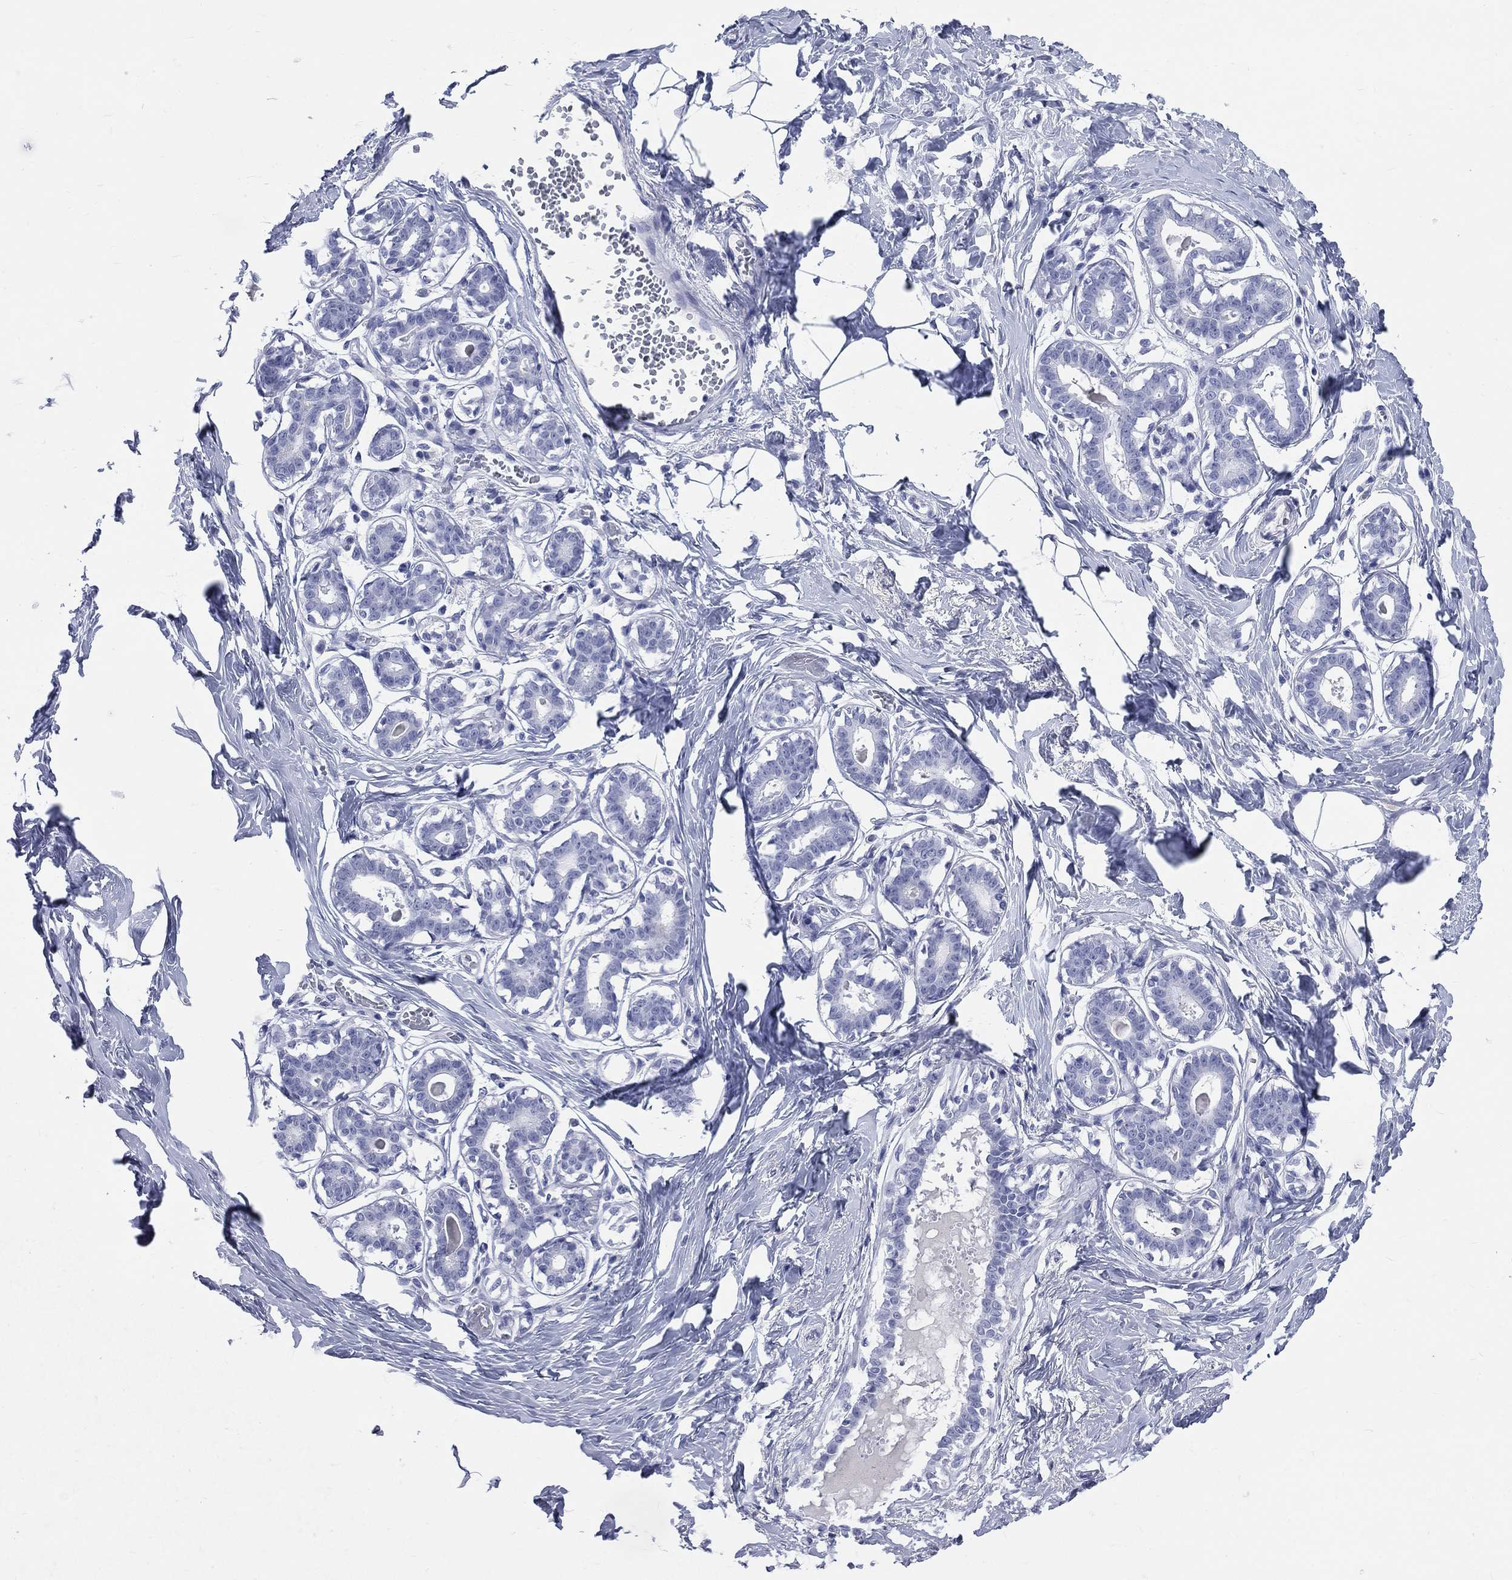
{"staining": {"intensity": "negative", "quantity": "none", "location": "none"}, "tissue": "breast", "cell_type": "Adipocytes", "image_type": "normal", "snomed": [{"axis": "morphology", "description": "Normal tissue, NOS"}, {"axis": "morphology", "description": "Lobular carcinoma, in situ"}, {"axis": "topography", "description": "Breast"}], "caption": "The immunohistochemistry (IHC) micrograph has no significant positivity in adipocytes of breast.", "gene": "MLLT10", "patient": {"sex": "female", "age": 35}}